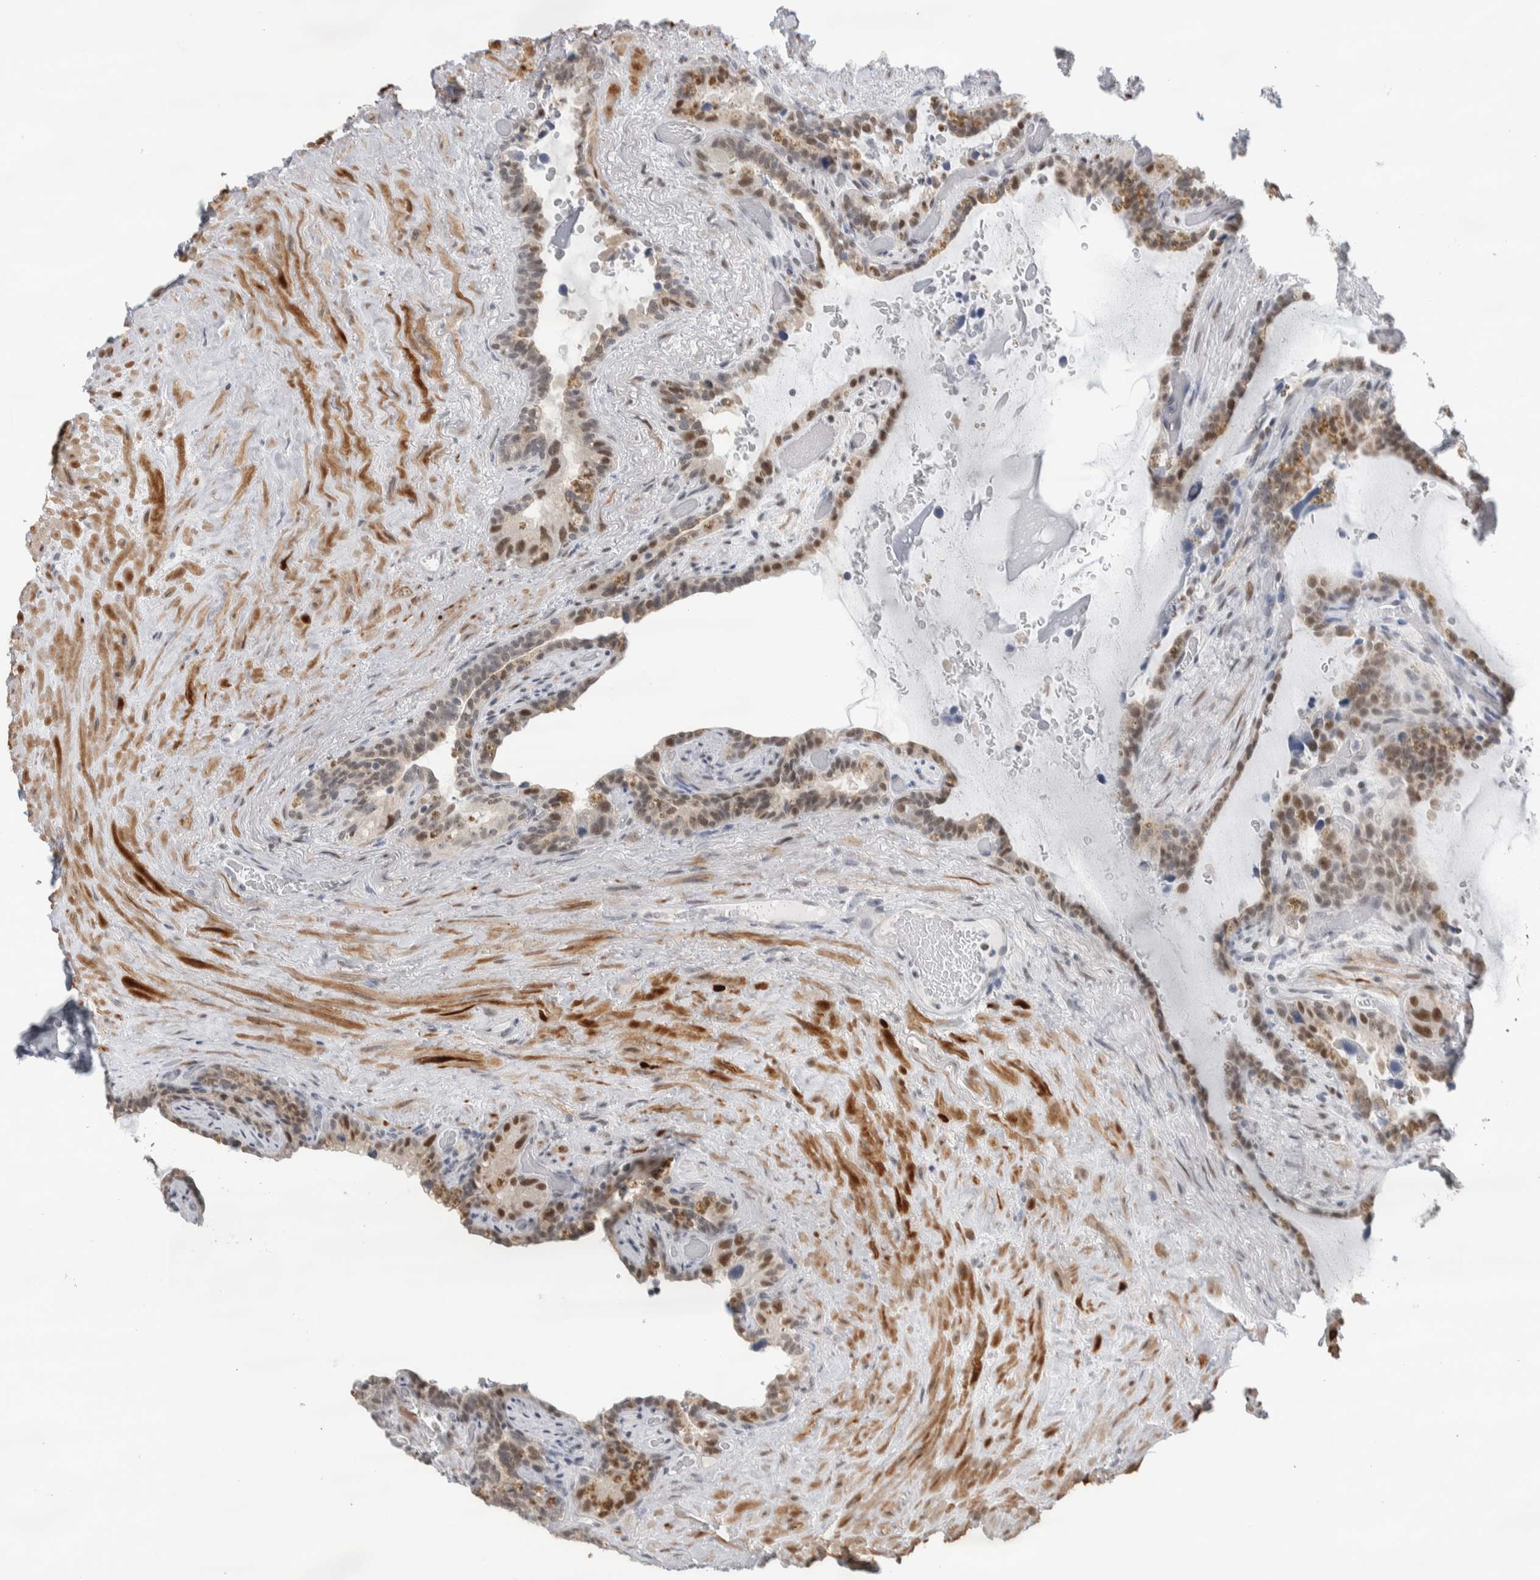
{"staining": {"intensity": "moderate", "quantity": "25%-75%", "location": "nuclear"}, "tissue": "seminal vesicle", "cell_type": "Glandular cells", "image_type": "normal", "snomed": [{"axis": "morphology", "description": "Normal tissue, NOS"}, {"axis": "topography", "description": "Seminal veicle"}], "caption": "Protein expression by IHC exhibits moderate nuclear staining in about 25%-75% of glandular cells in normal seminal vesicle.", "gene": "HEXIM2", "patient": {"sex": "male", "age": 80}}